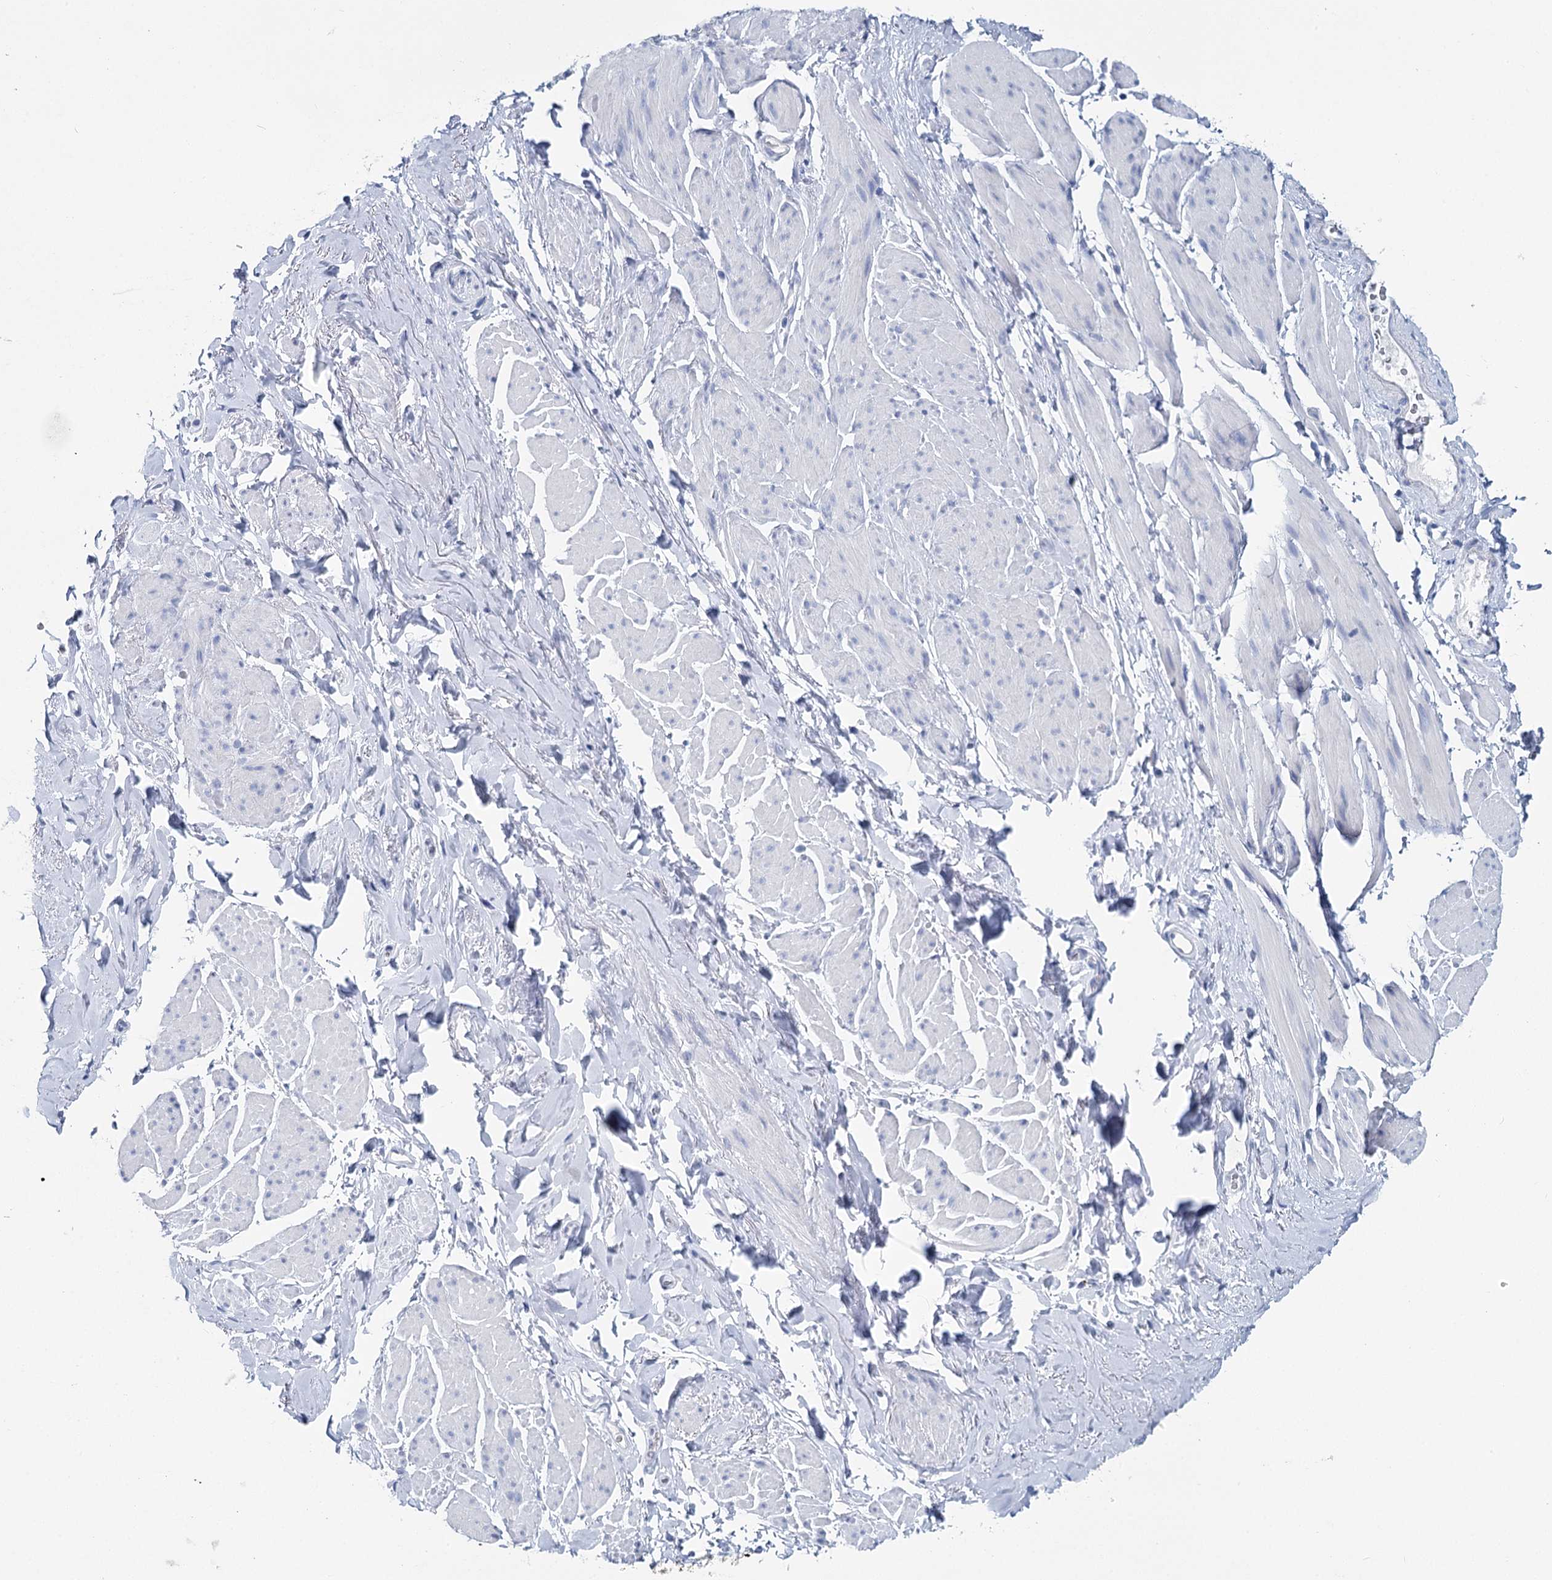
{"staining": {"intensity": "negative", "quantity": "none", "location": "none"}, "tissue": "smooth muscle", "cell_type": "Smooth muscle cells", "image_type": "normal", "snomed": [{"axis": "morphology", "description": "Normal tissue, NOS"}, {"axis": "topography", "description": "Smooth muscle"}, {"axis": "topography", "description": "Peripheral nerve tissue"}], "caption": "Immunohistochemistry (IHC) photomicrograph of unremarkable smooth muscle: human smooth muscle stained with DAB (3,3'-diaminobenzidine) displays no significant protein expression in smooth muscle cells. (DAB (3,3'-diaminobenzidine) immunohistochemistry (IHC) with hematoxylin counter stain).", "gene": "METTL7B", "patient": {"sex": "male", "age": 69}}